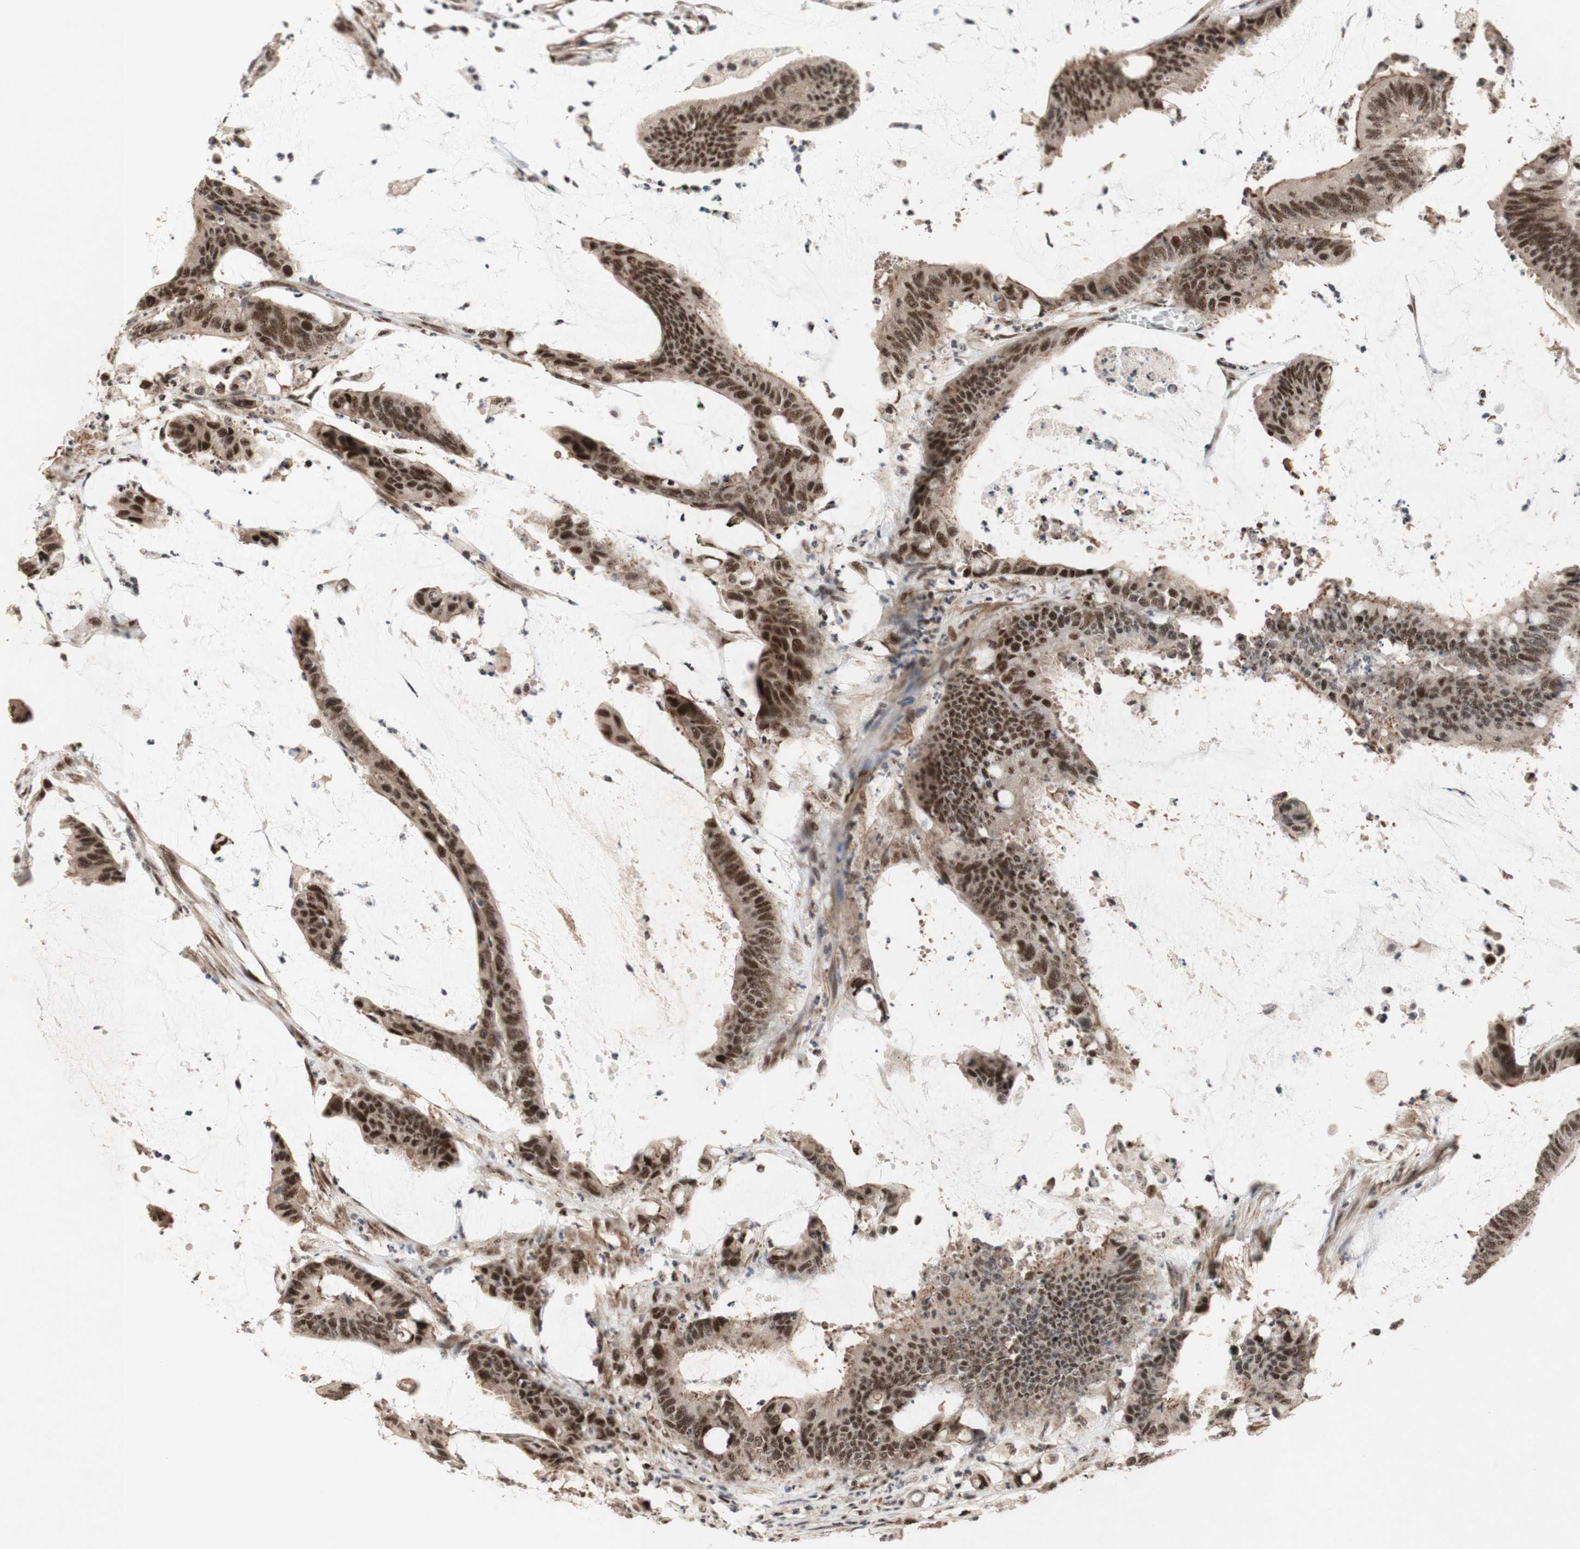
{"staining": {"intensity": "strong", "quantity": ">75%", "location": "nuclear"}, "tissue": "colorectal cancer", "cell_type": "Tumor cells", "image_type": "cancer", "snomed": [{"axis": "morphology", "description": "Adenocarcinoma, NOS"}, {"axis": "topography", "description": "Rectum"}], "caption": "Strong nuclear positivity for a protein is identified in about >75% of tumor cells of colorectal cancer (adenocarcinoma) using immunohistochemistry.", "gene": "TLE1", "patient": {"sex": "female", "age": 66}}